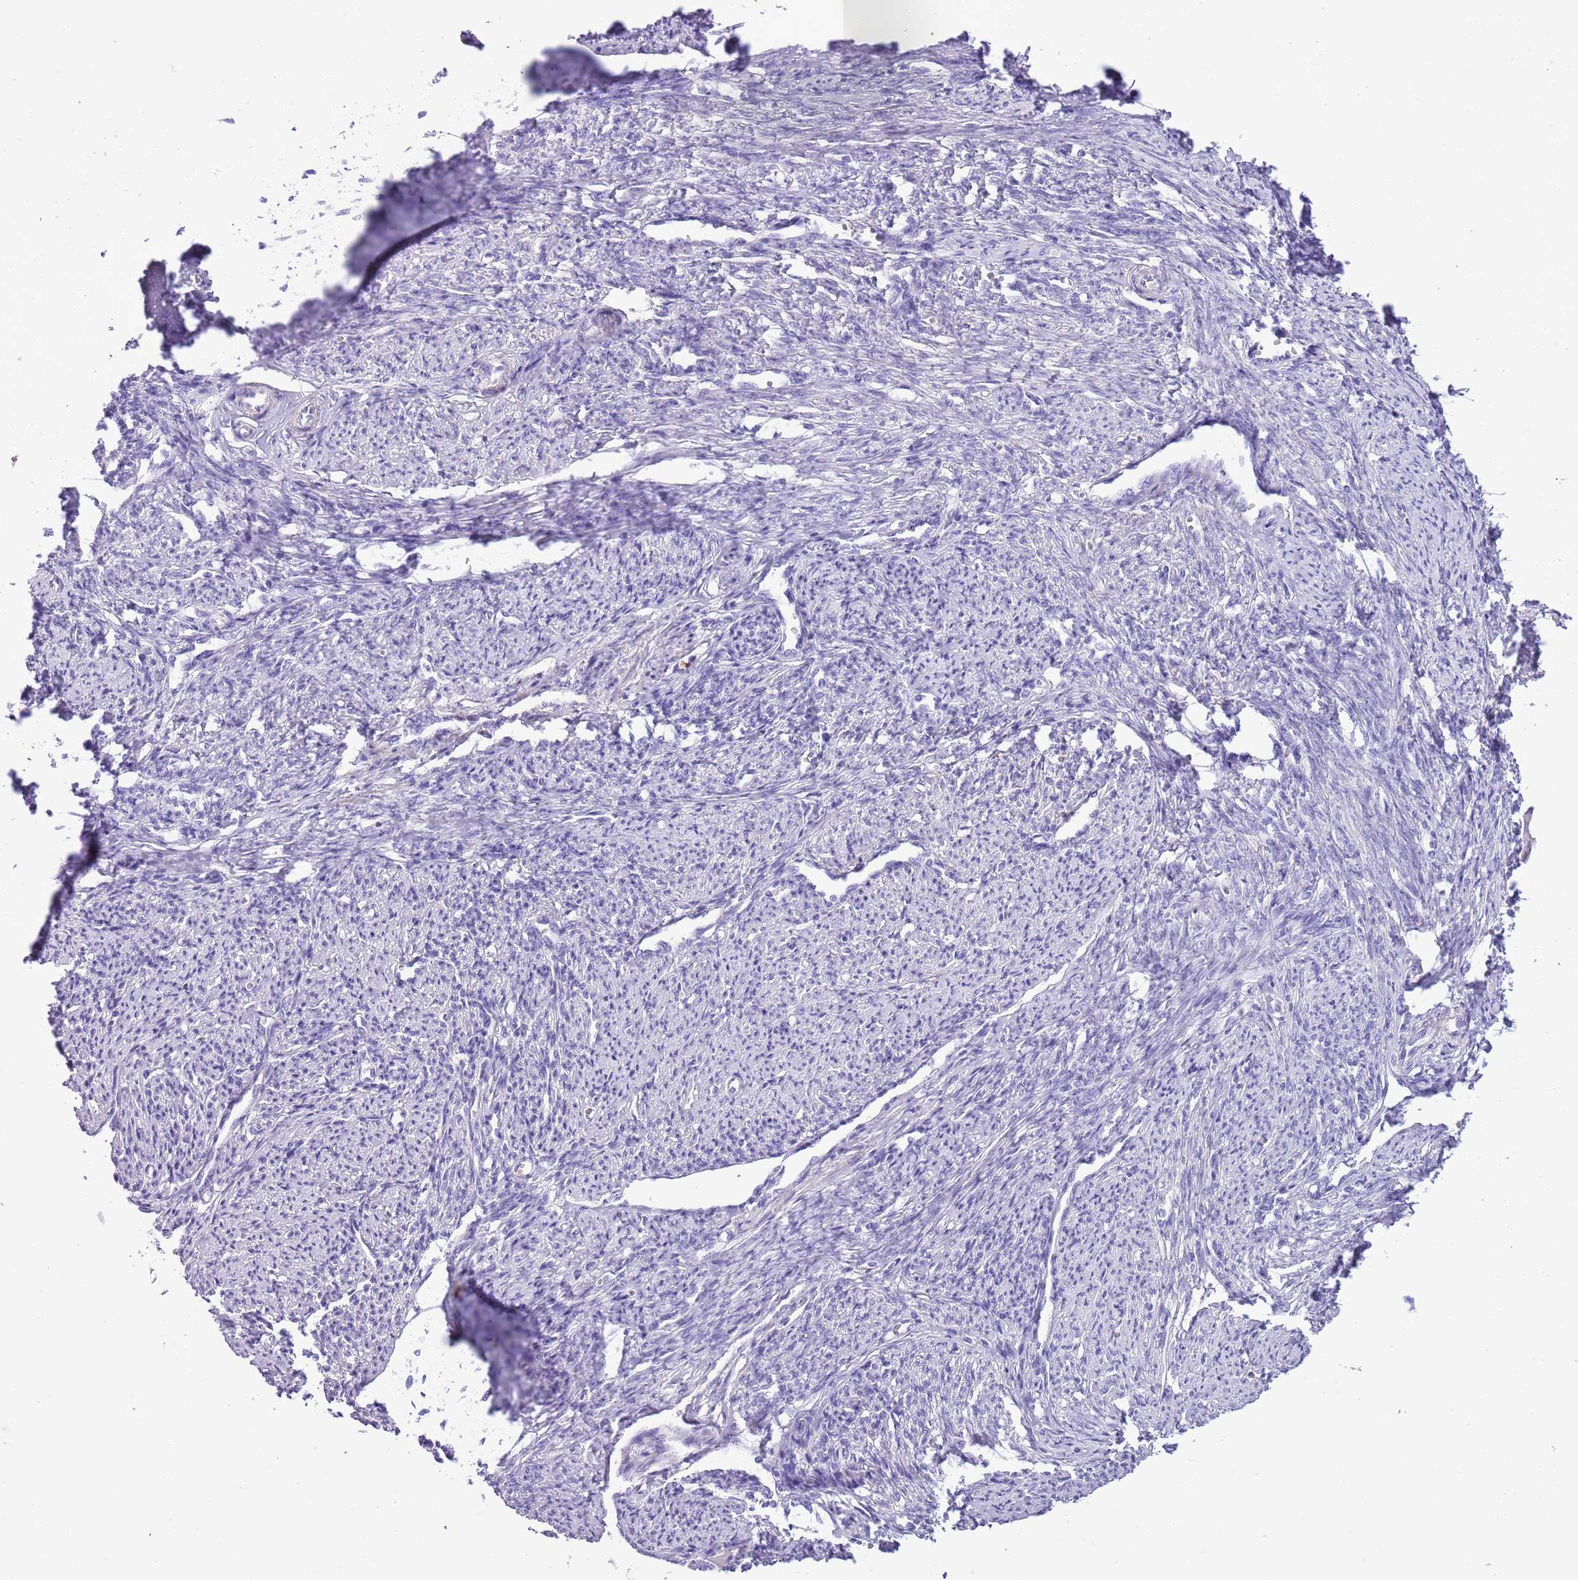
{"staining": {"intensity": "moderate", "quantity": "<25%", "location": "cytoplasmic/membranous"}, "tissue": "smooth muscle", "cell_type": "Smooth muscle cells", "image_type": "normal", "snomed": [{"axis": "morphology", "description": "Normal tissue, NOS"}, {"axis": "topography", "description": "Smooth muscle"}, {"axis": "topography", "description": "Uterus"}], "caption": "Smooth muscle stained with DAB (3,3'-diaminobenzidine) IHC shows low levels of moderate cytoplasmic/membranous positivity in about <25% of smooth muscle cells.", "gene": "OR6M1", "patient": {"sex": "female", "age": 59}}